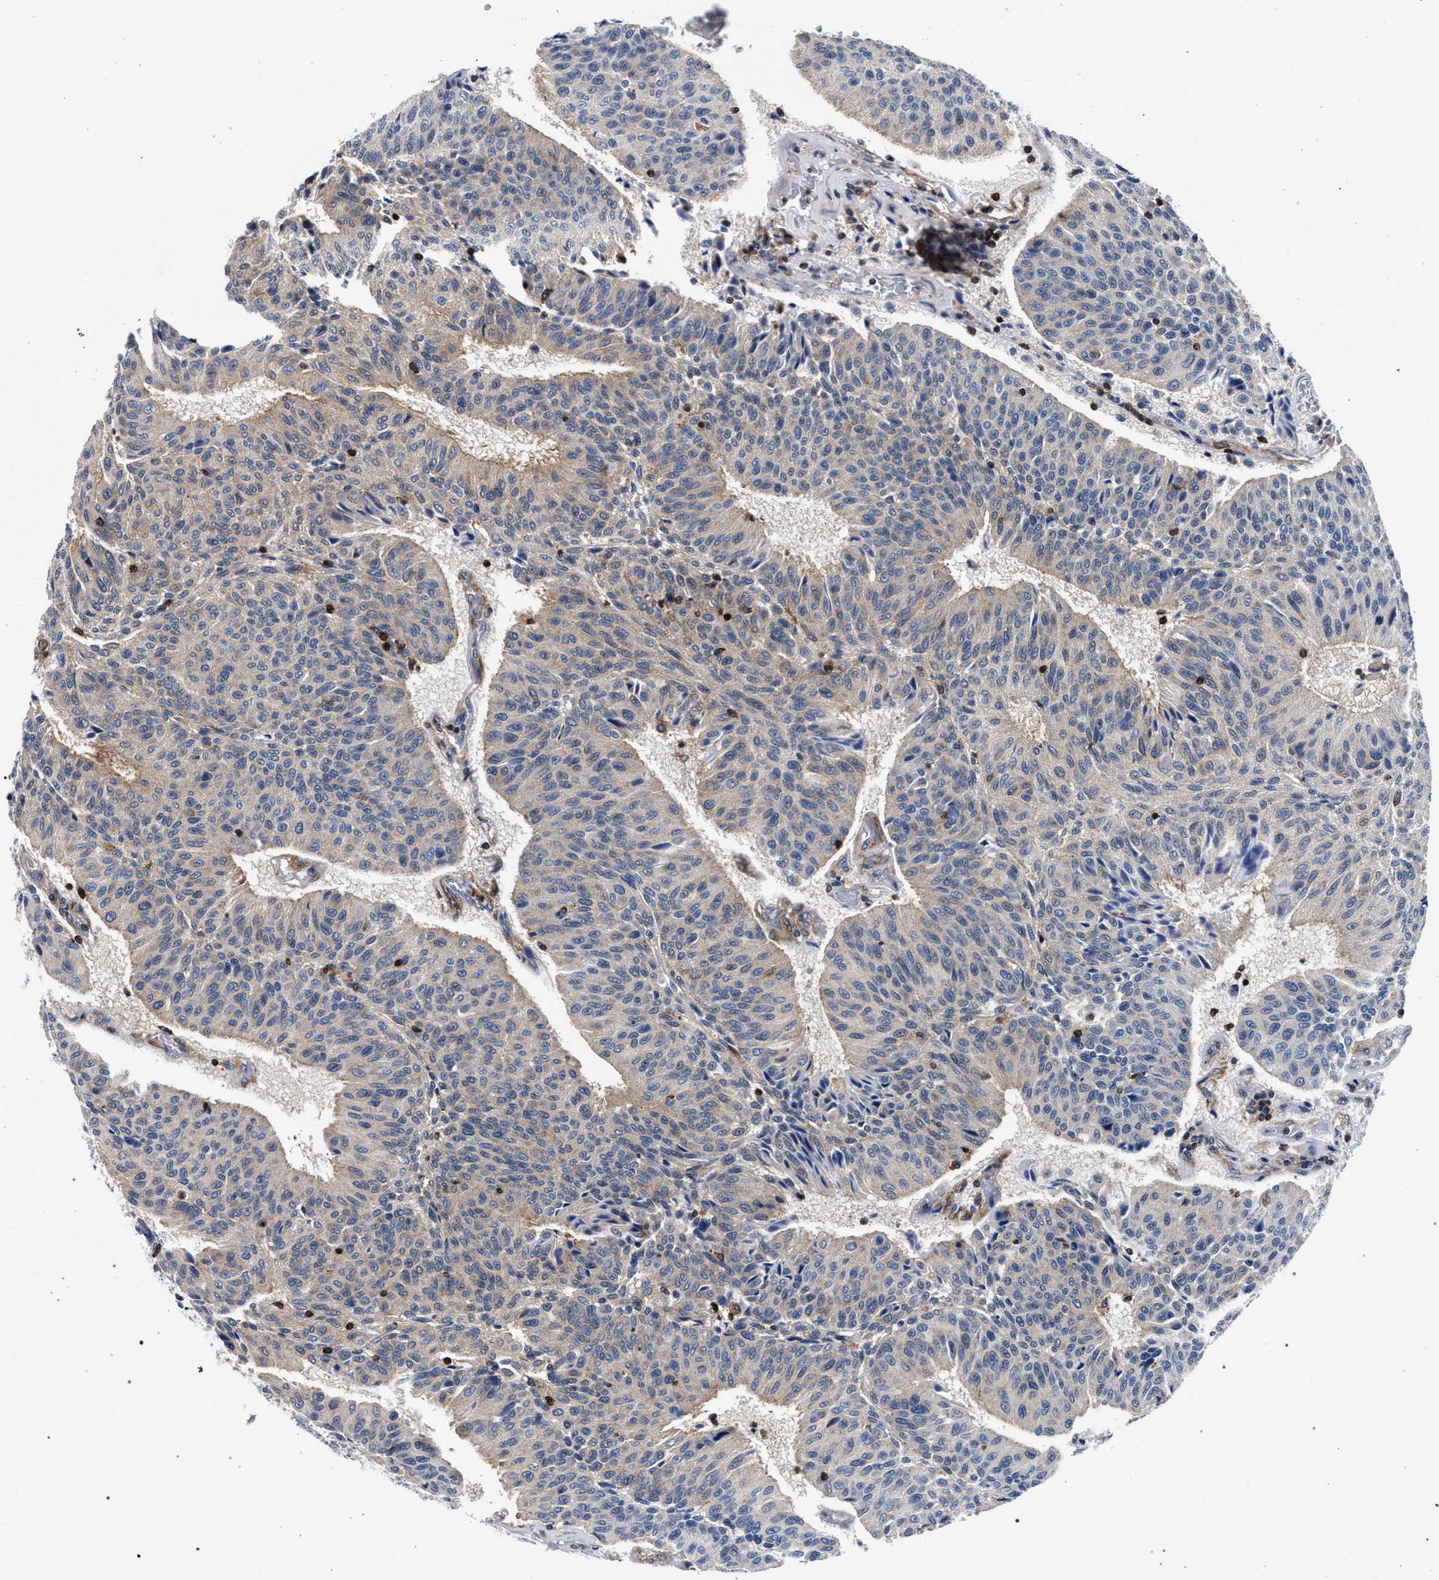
{"staining": {"intensity": "weak", "quantity": "<25%", "location": "cytoplasmic/membranous"}, "tissue": "urothelial cancer", "cell_type": "Tumor cells", "image_type": "cancer", "snomed": [{"axis": "morphology", "description": "Urothelial carcinoma, High grade"}, {"axis": "topography", "description": "Urinary bladder"}], "caption": "A micrograph of human urothelial carcinoma (high-grade) is negative for staining in tumor cells. (DAB immunohistochemistry visualized using brightfield microscopy, high magnification).", "gene": "LASP1", "patient": {"sex": "male", "age": 66}}